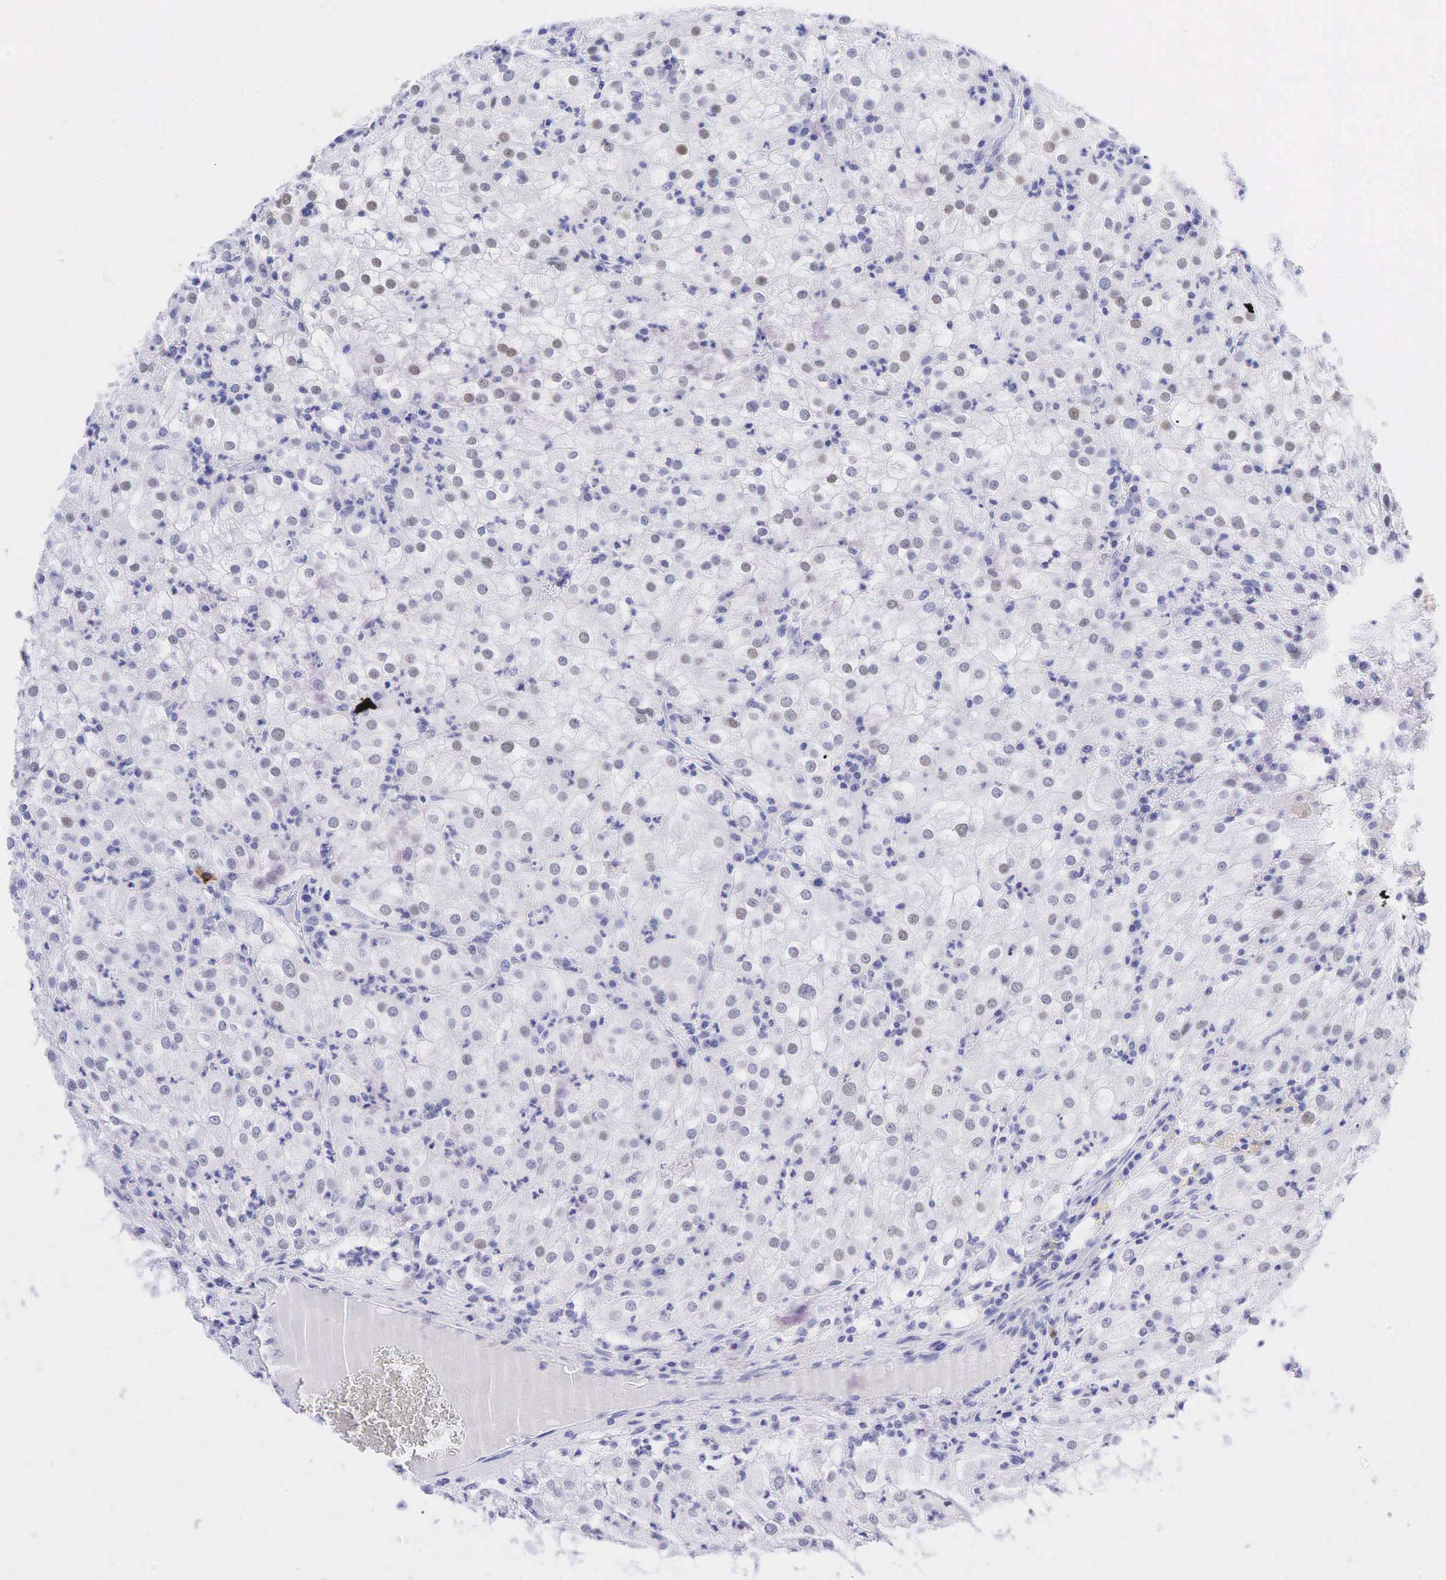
{"staining": {"intensity": "moderate", "quantity": "25%-75%", "location": "nuclear"}, "tissue": "renal cancer", "cell_type": "Tumor cells", "image_type": "cancer", "snomed": [{"axis": "morphology", "description": "Adenocarcinoma, NOS"}, {"axis": "topography", "description": "Kidney"}], "caption": "Immunohistochemical staining of renal cancer reveals medium levels of moderate nuclear protein expression in about 25%-75% of tumor cells.", "gene": "AR", "patient": {"sex": "male", "age": 59}}